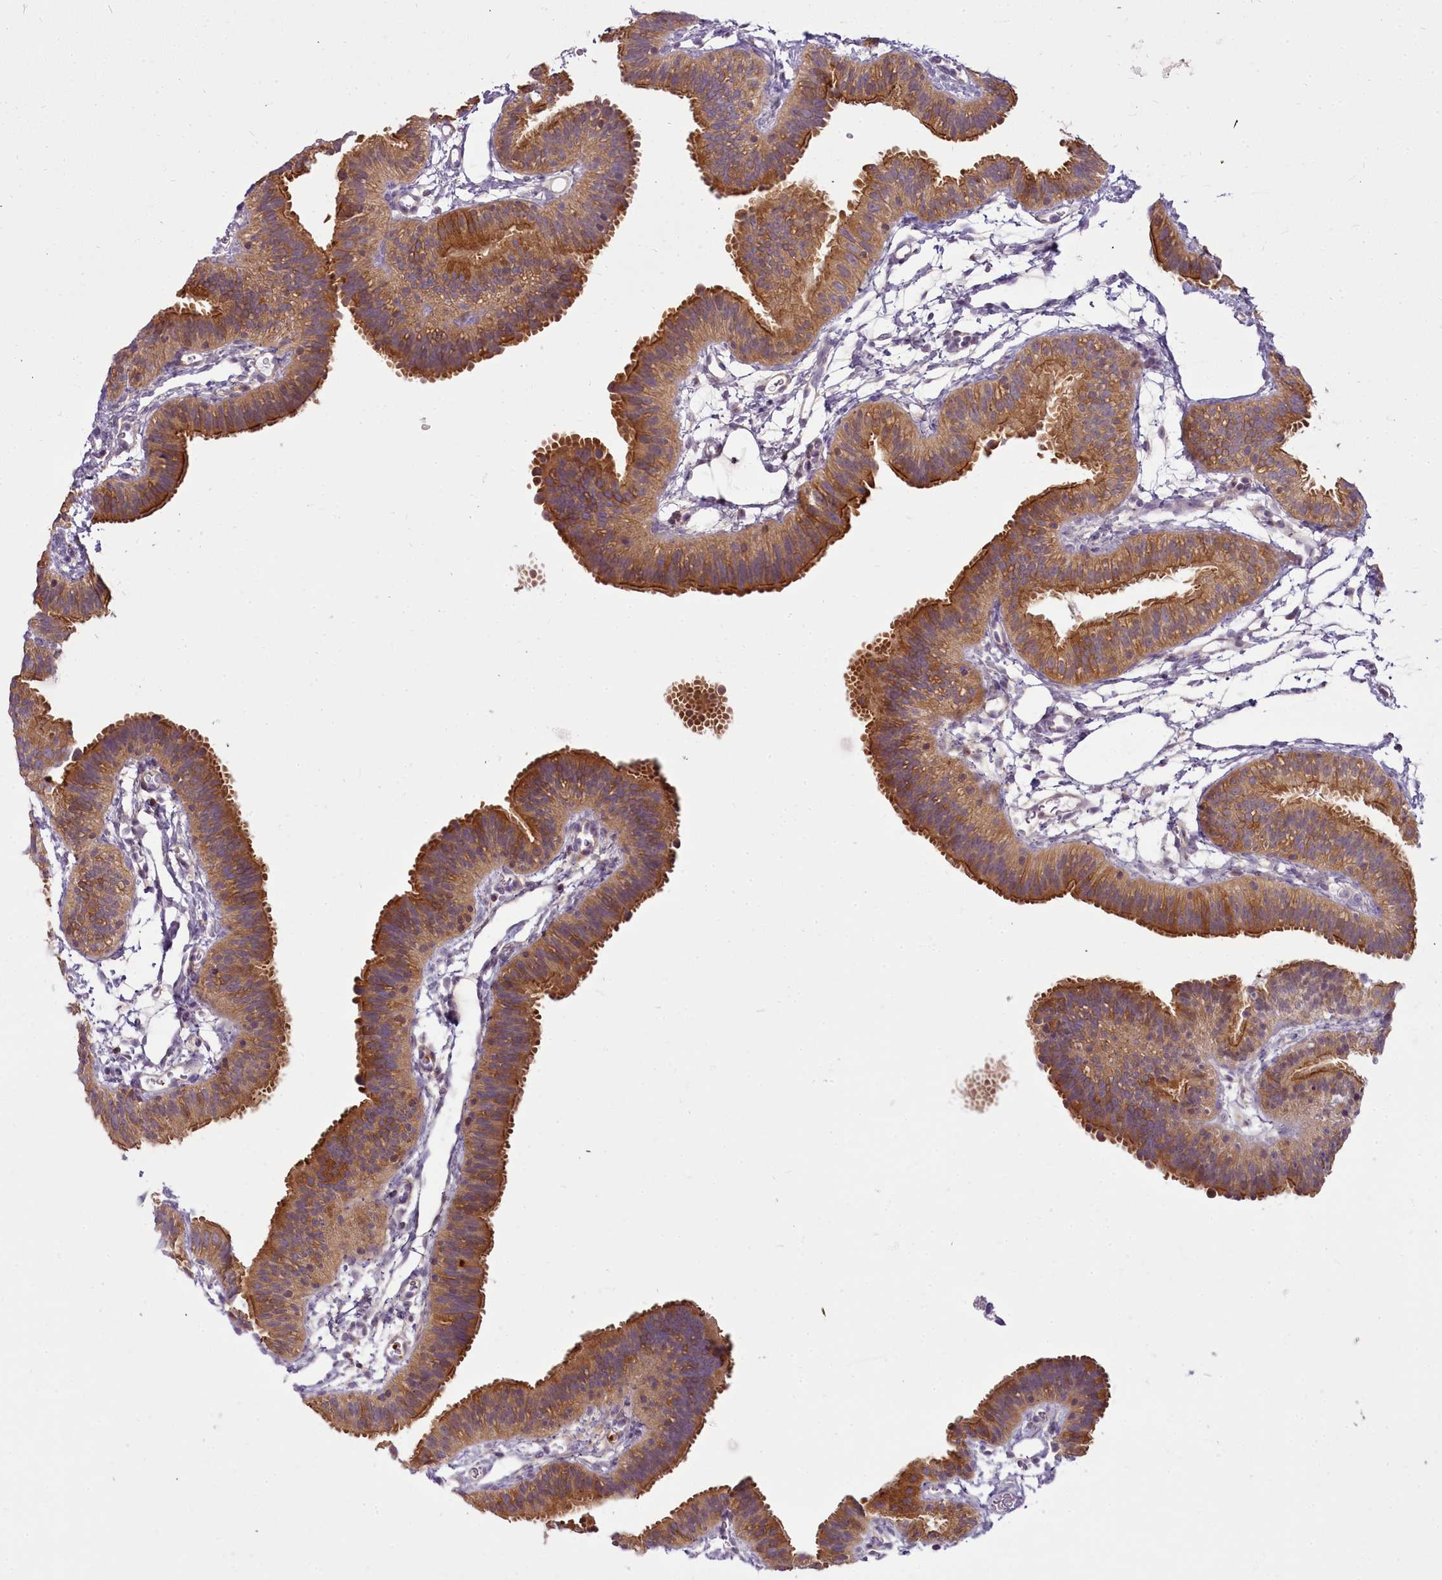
{"staining": {"intensity": "moderate", "quantity": ">75%", "location": "cytoplasmic/membranous"}, "tissue": "fallopian tube", "cell_type": "Glandular cells", "image_type": "normal", "snomed": [{"axis": "morphology", "description": "Normal tissue, NOS"}, {"axis": "topography", "description": "Fallopian tube"}], "caption": "DAB immunohistochemical staining of normal human fallopian tube reveals moderate cytoplasmic/membranous protein staining in about >75% of glandular cells. Immunohistochemistry (ihc) stains the protein in brown and the nuclei are stained blue.", "gene": "CAPN7", "patient": {"sex": "female", "age": 35}}